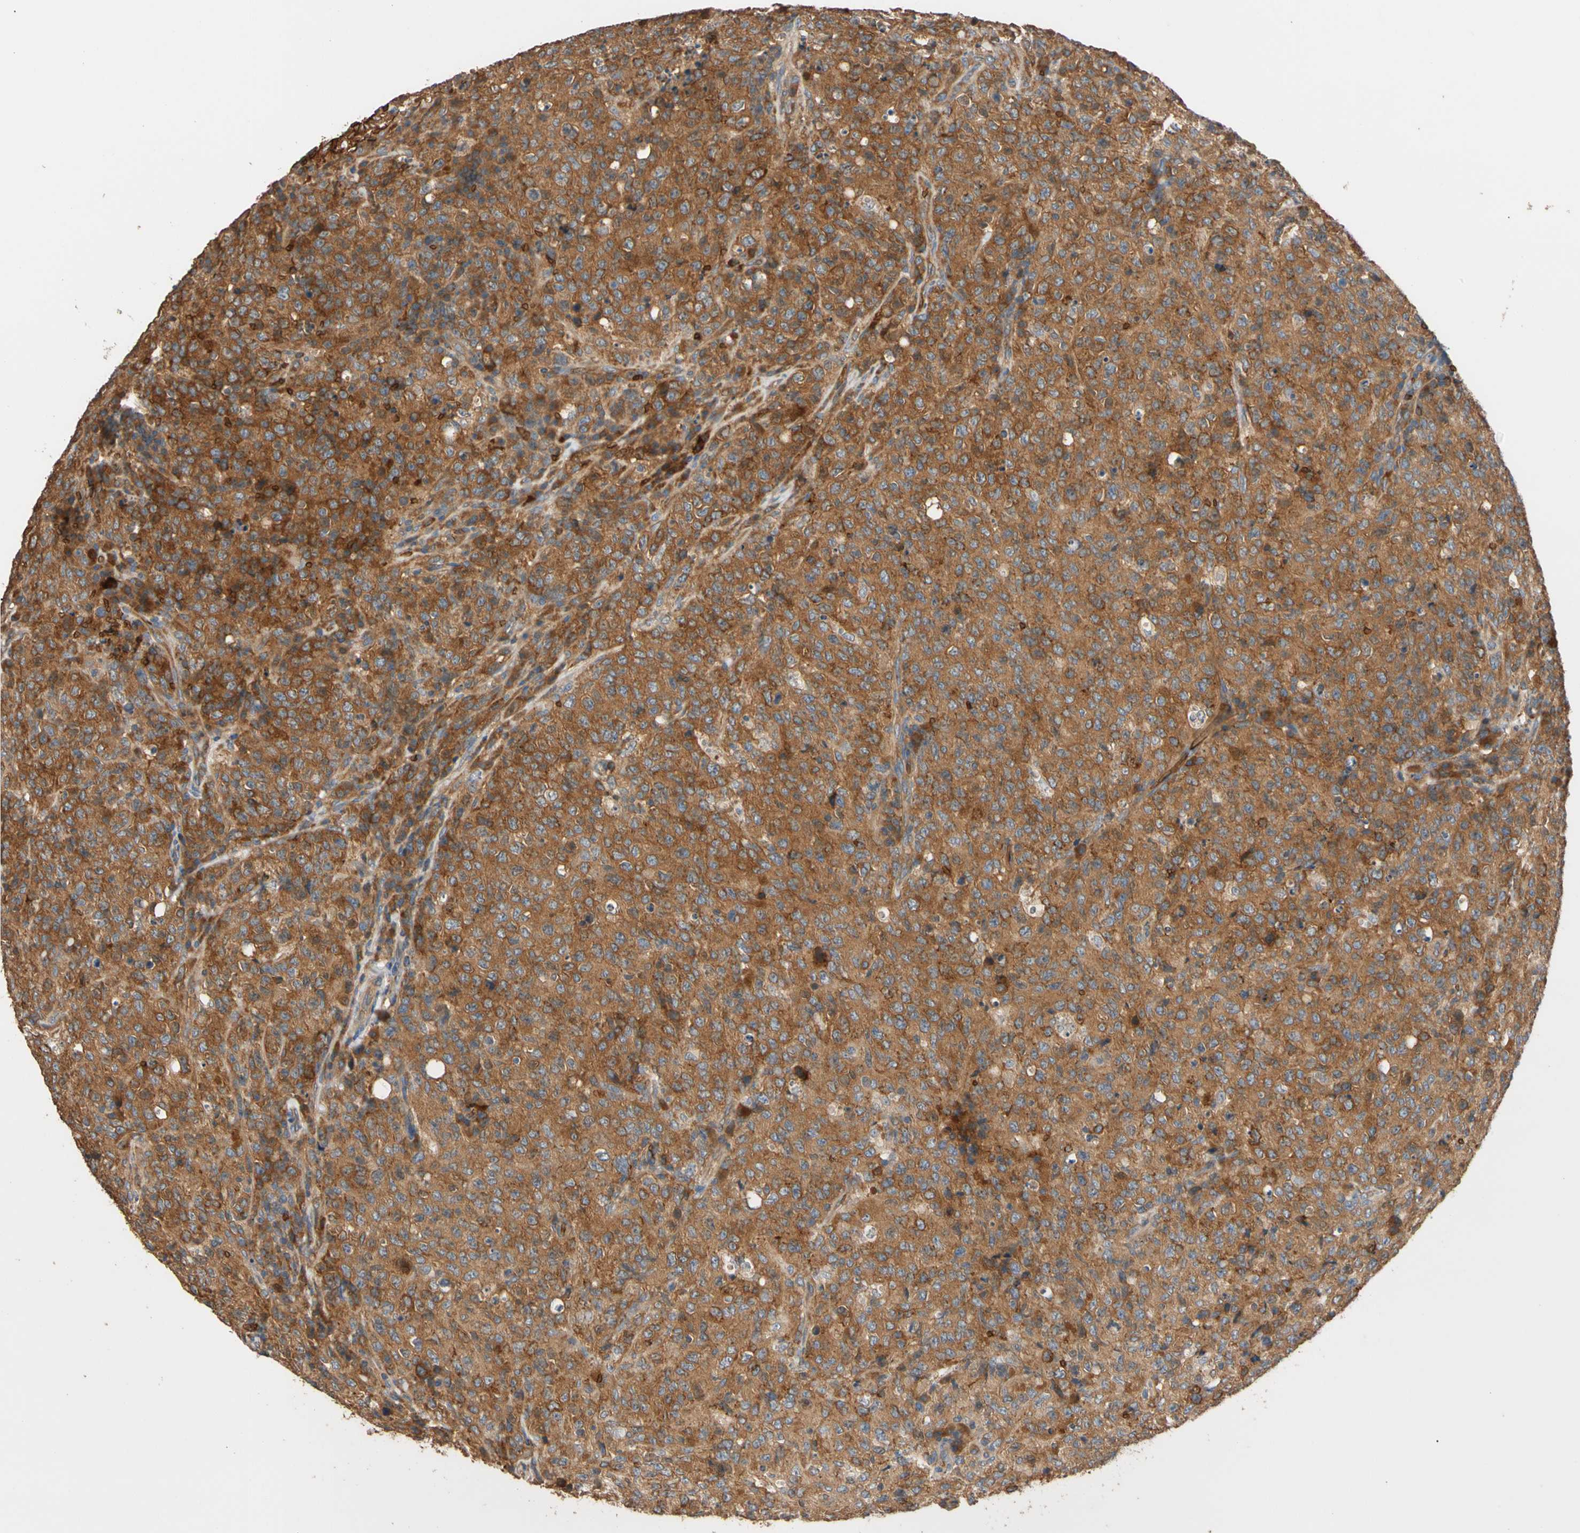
{"staining": {"intensity": "strong", "quantity": ">75%", "location": "cytoplasmic/membranous"}, "tissue": "lymphoma", "cell_type": "Tumor cells", "image_type": "cancer", "snomed": [{"axis": "morphology", "description": "Malignant lymphoma, non-Hodgkin's type, High grade"}, {"axis": "topography", "description": "Tonsil"}], "caption": "This is an image of immunohistochemistry staining of lymphoma, which shows strong staining in the cytoplasmic/membranous of tumor cells.", "gene": "RIOK2", "patient": {"sex": "female", "age": 36}}